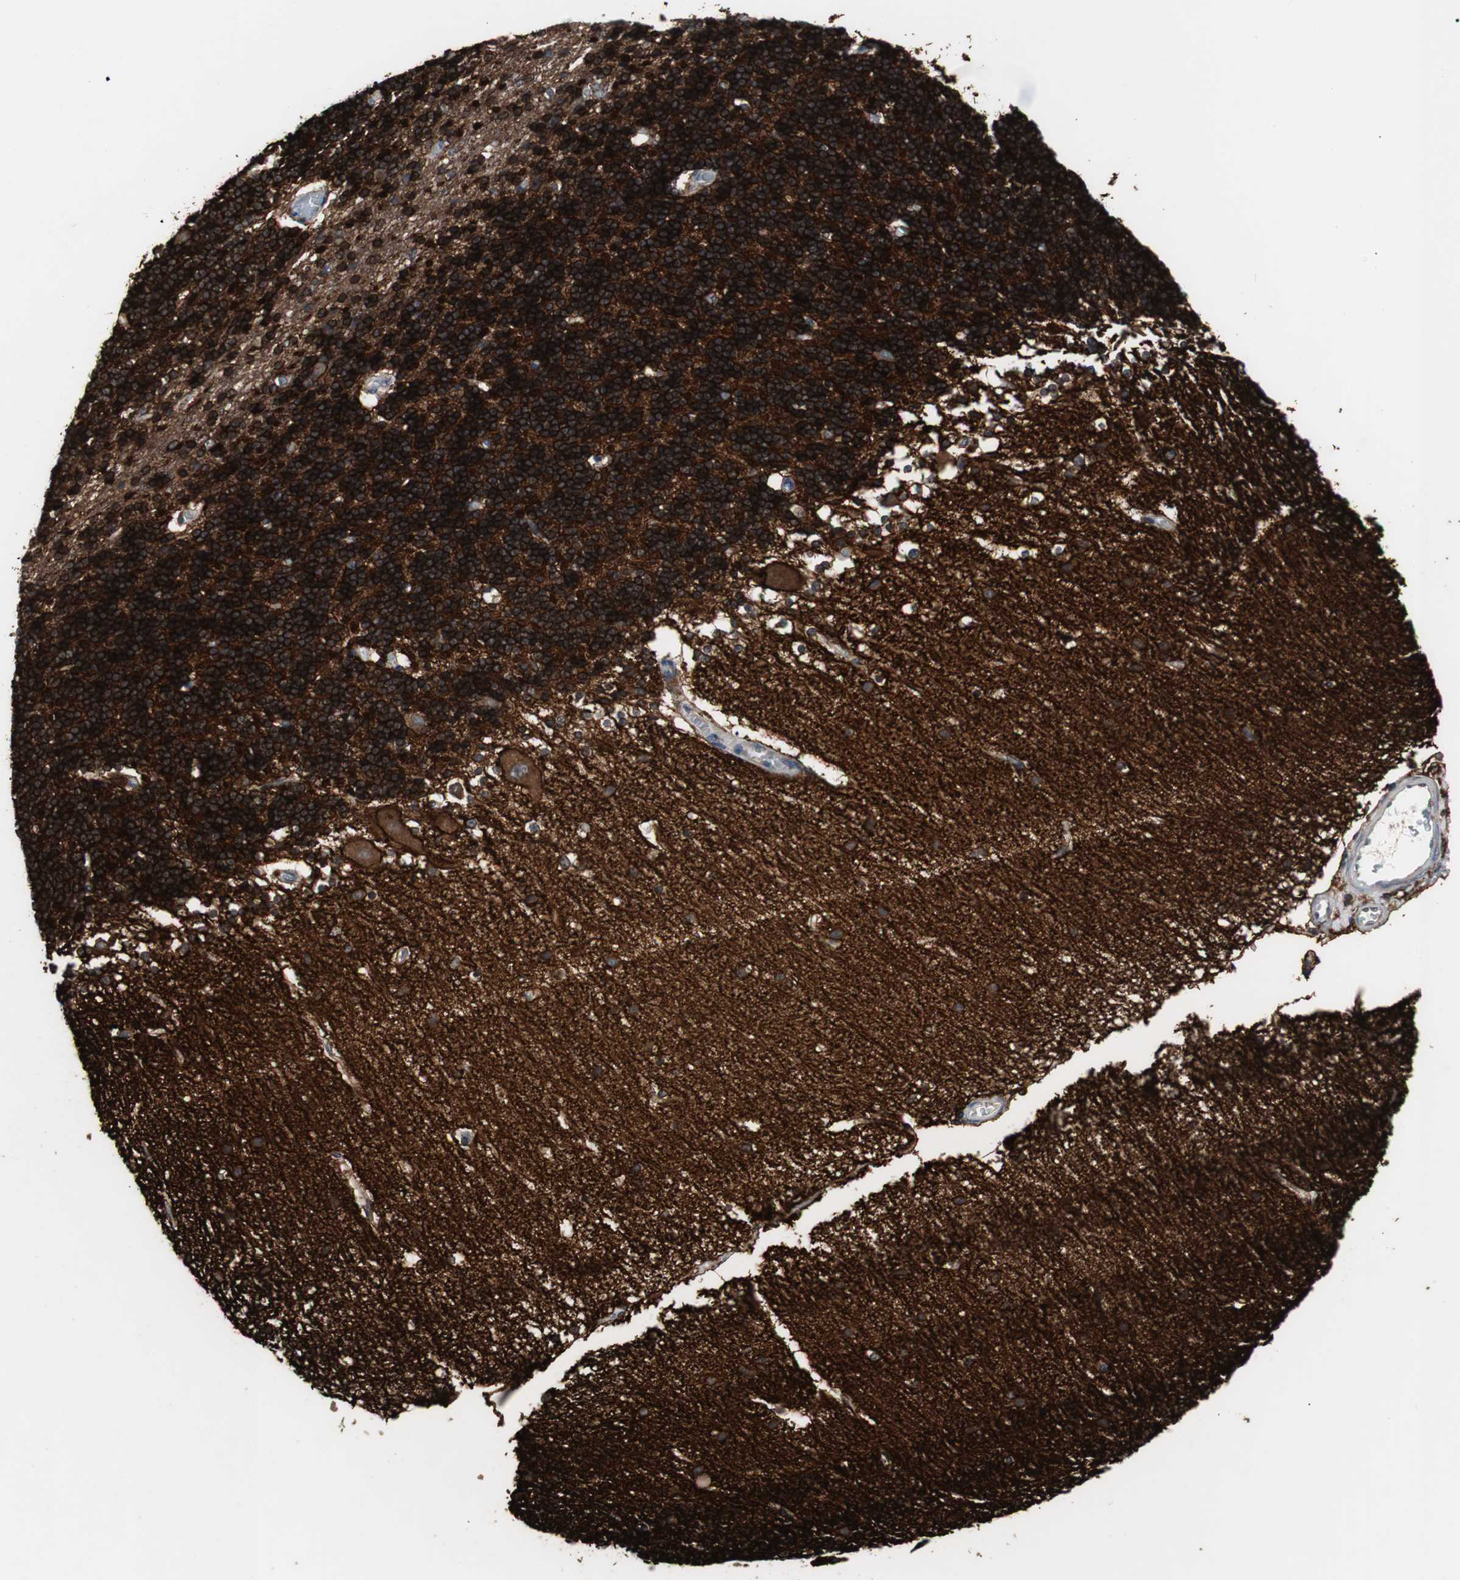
{"staining": {"intensity": "strong", "quantity": ">75%", "location": "cytoplasmic/membranous"}, "tissue": "cerebellum", "cell_type": "Cells in granular layer", "image_type": "normal", "snomed": [{"axis": "morphology", "description": "Normal tissue, NOS"}, {"axis": "topography", "description": "Cerebellum"}], "caption": "This is an image of immunohistochemistry staining of benign cerebellum, which shows strong expression in the cytoplasmic/membranous of cells in granular layer.", "gene": "ATP2B2", "patient": {"sex": "female", "age": 54}}